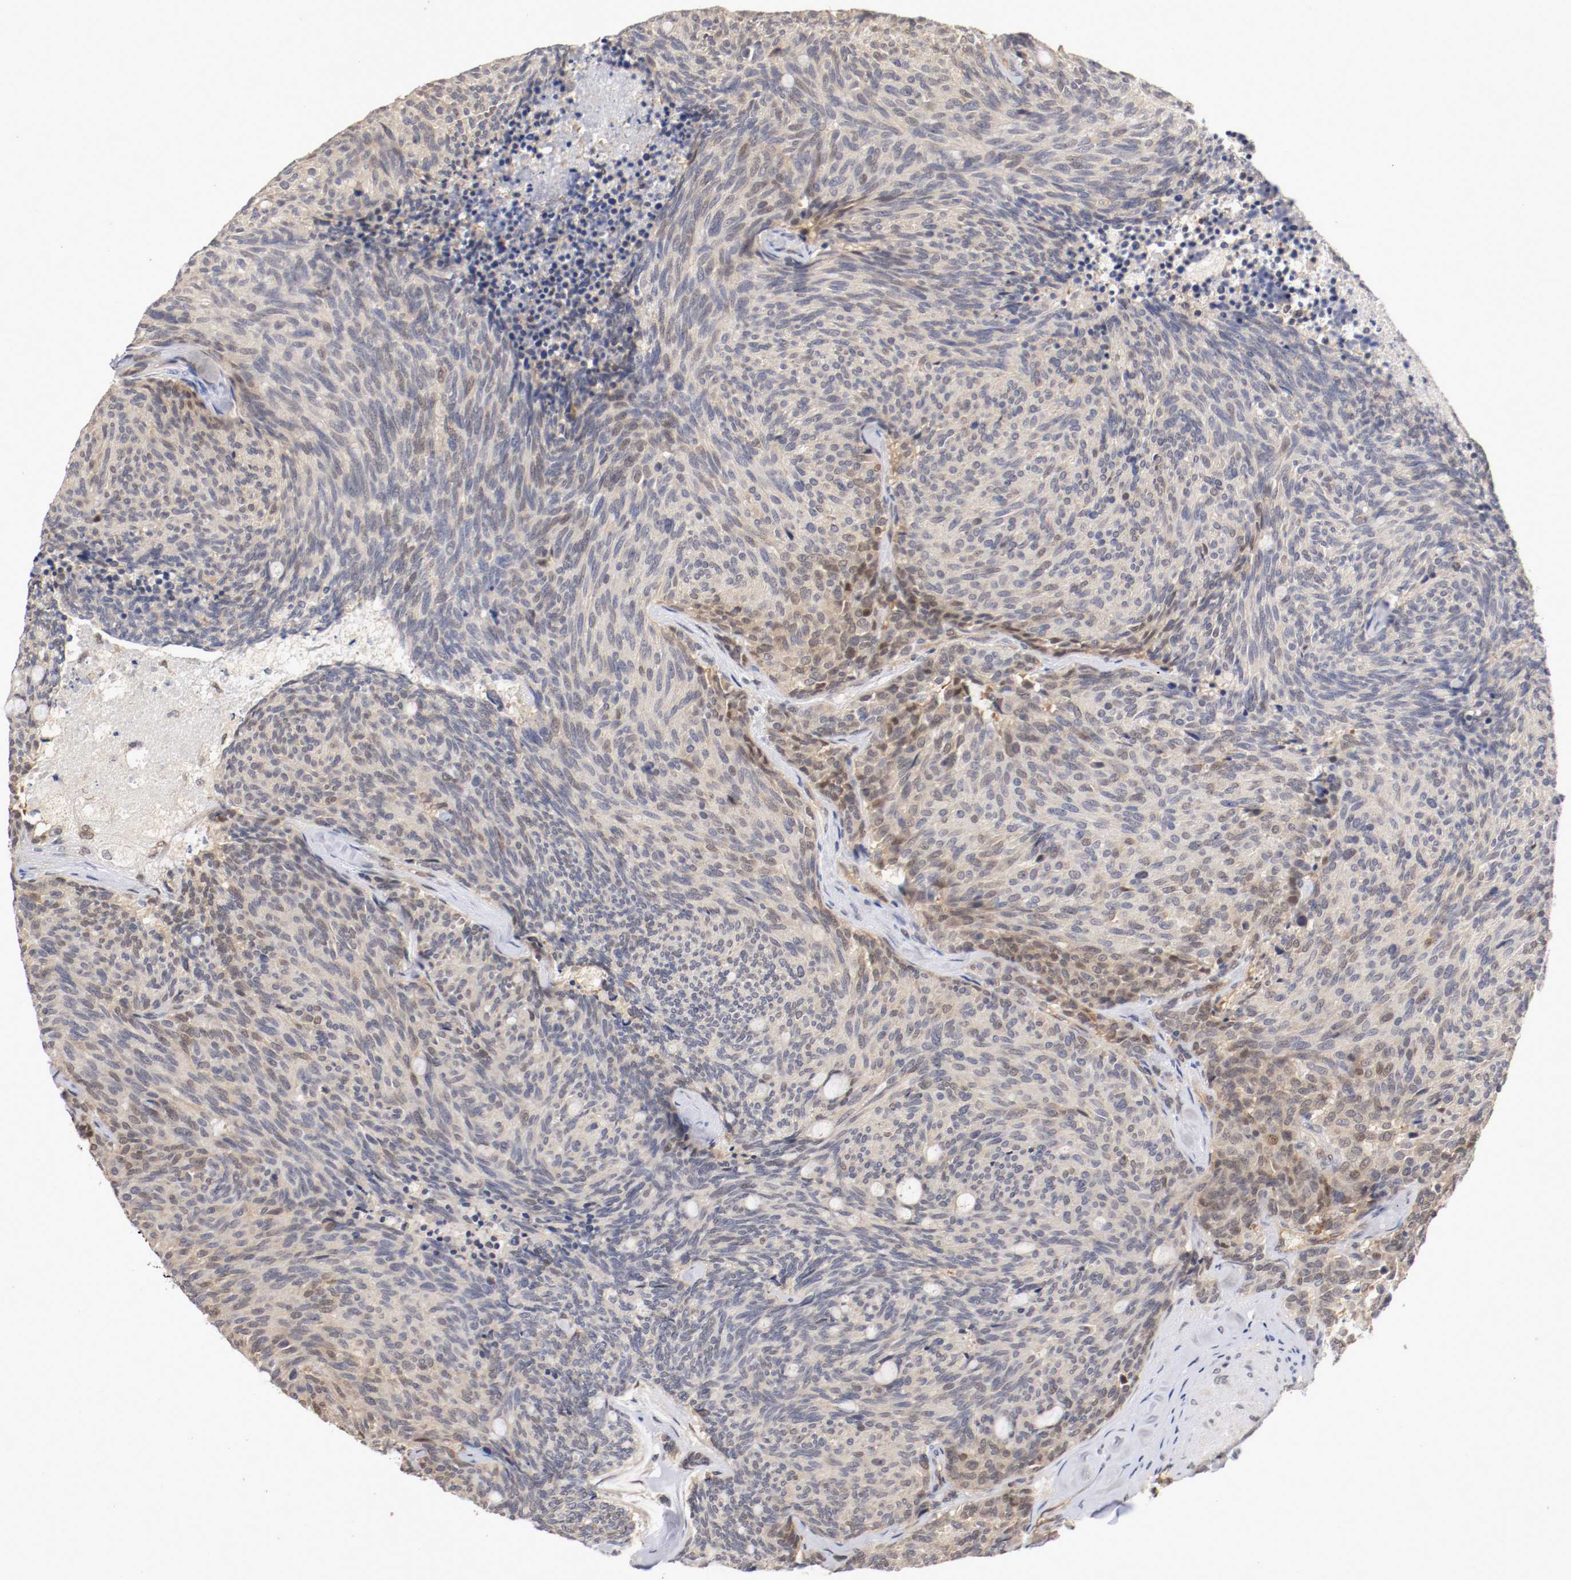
{"staining": {"intensity": "weak", "quantity": "<25%", "location": "cytoplasmic/membranous,nuclear"}, "tissue": "carcinoid", "cell_type": "Tumor cells", "image_type": "cancer", "snomed": [{"axis": "morphology", "description": "Carcinoid, malignant, NOS"}, {"axis": "topography", "description": "Pancreas"}], "caption": "This histopathology image is of carcinoid stained with immunohistochemistry to label a protein in brown with the nuclei are counter-stained blue. There is no positivity in tumor cells. Nuclei are stained in blue.", "gene": "DNMT3B", "patient": {"sex": "female", "age": 54}}